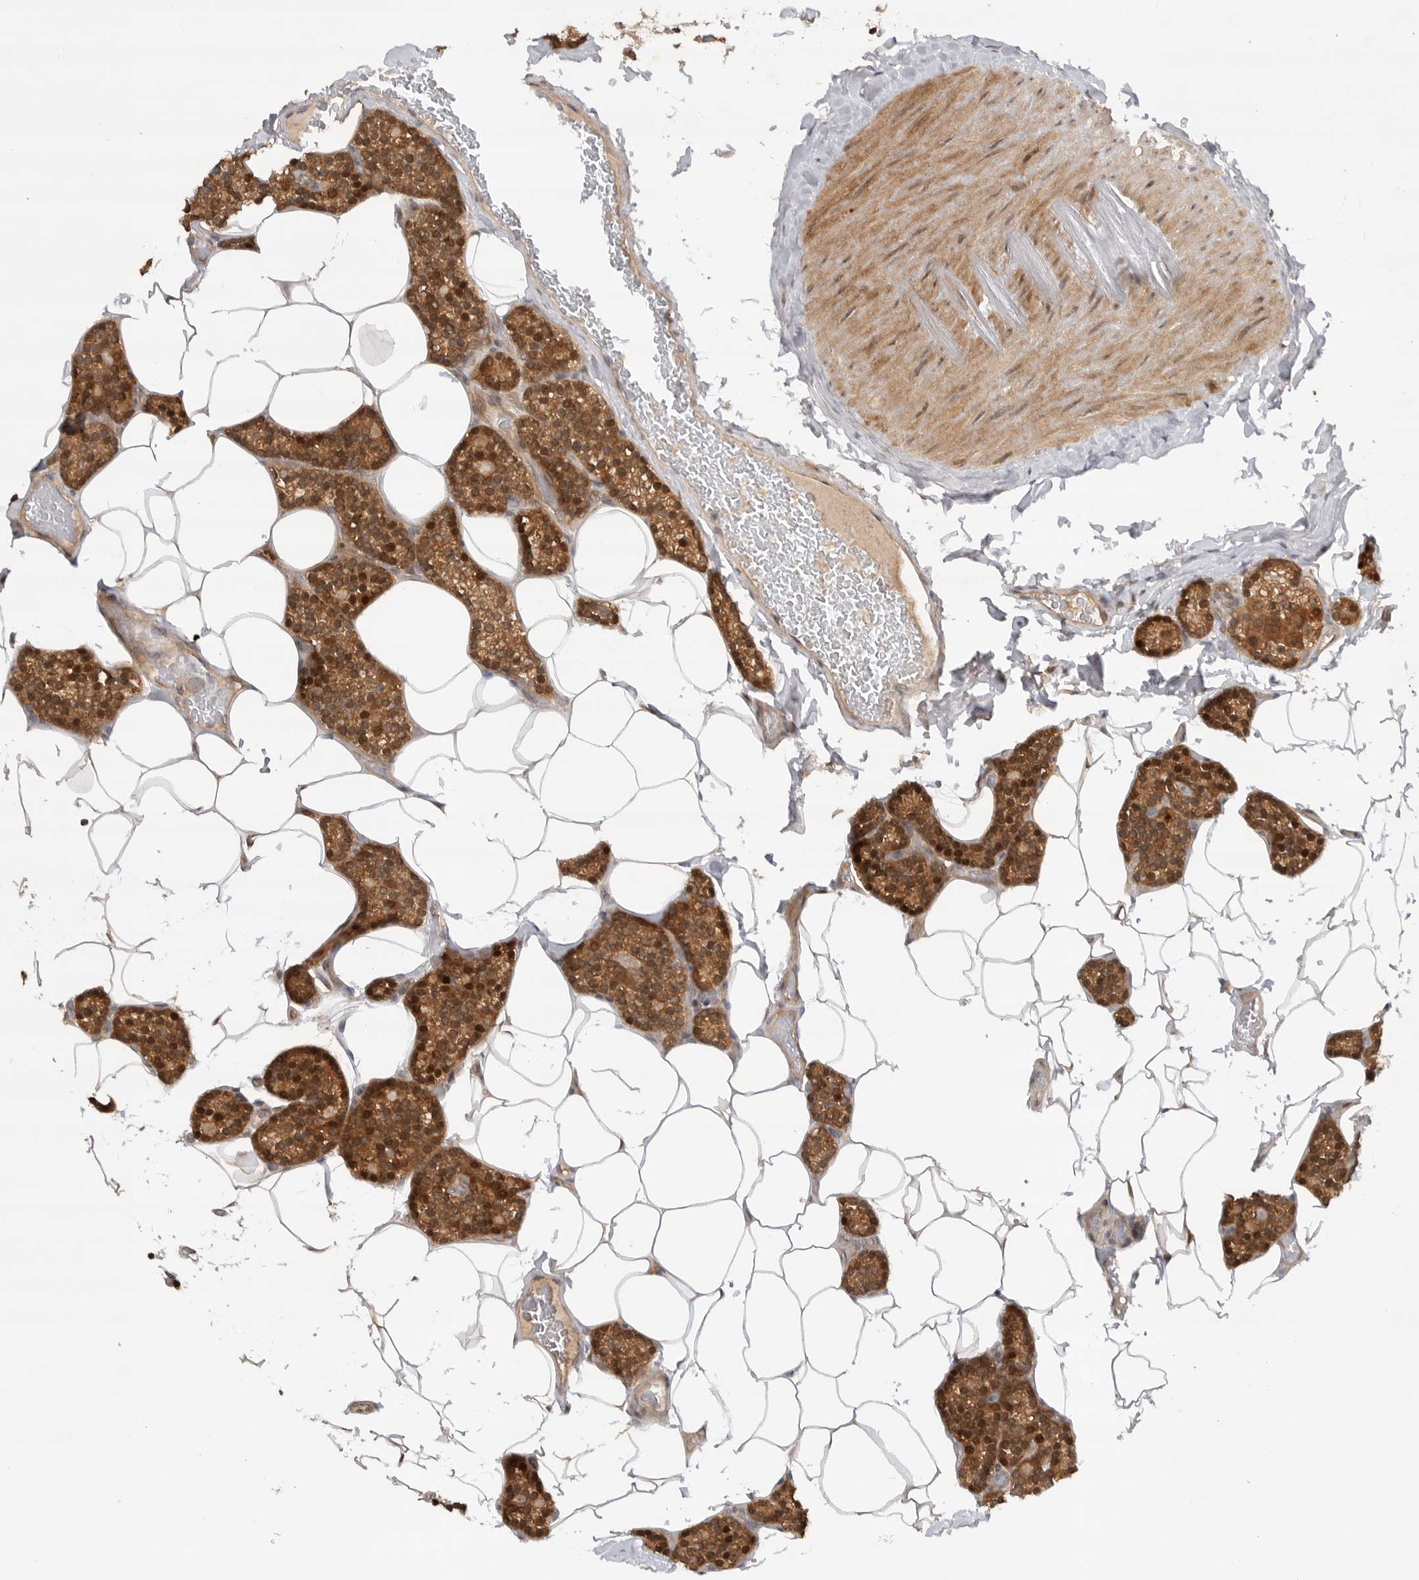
{"staining": {"intensity": "strong", "quantity": ">75%", "location": "cytoplasmic/membranous,nuclear"}, "tissue": "parathyroid gland", "cell_type": "Glandular cells", "image_type": "normal", "snomed": [{"axis": "morphology", "description": "Normal tissue, NOS"}, {"axis": "topography", "description": "Parathyroid gland"}], "caption": "Brown immunohistochemical staining in benign human parathyroid gland displays strong cytoplasmic/membranous,nuclear expression in about >75% of glandular cells.", "gene": "DCAF8", "patient": {"sex": "male", "age": 52}}